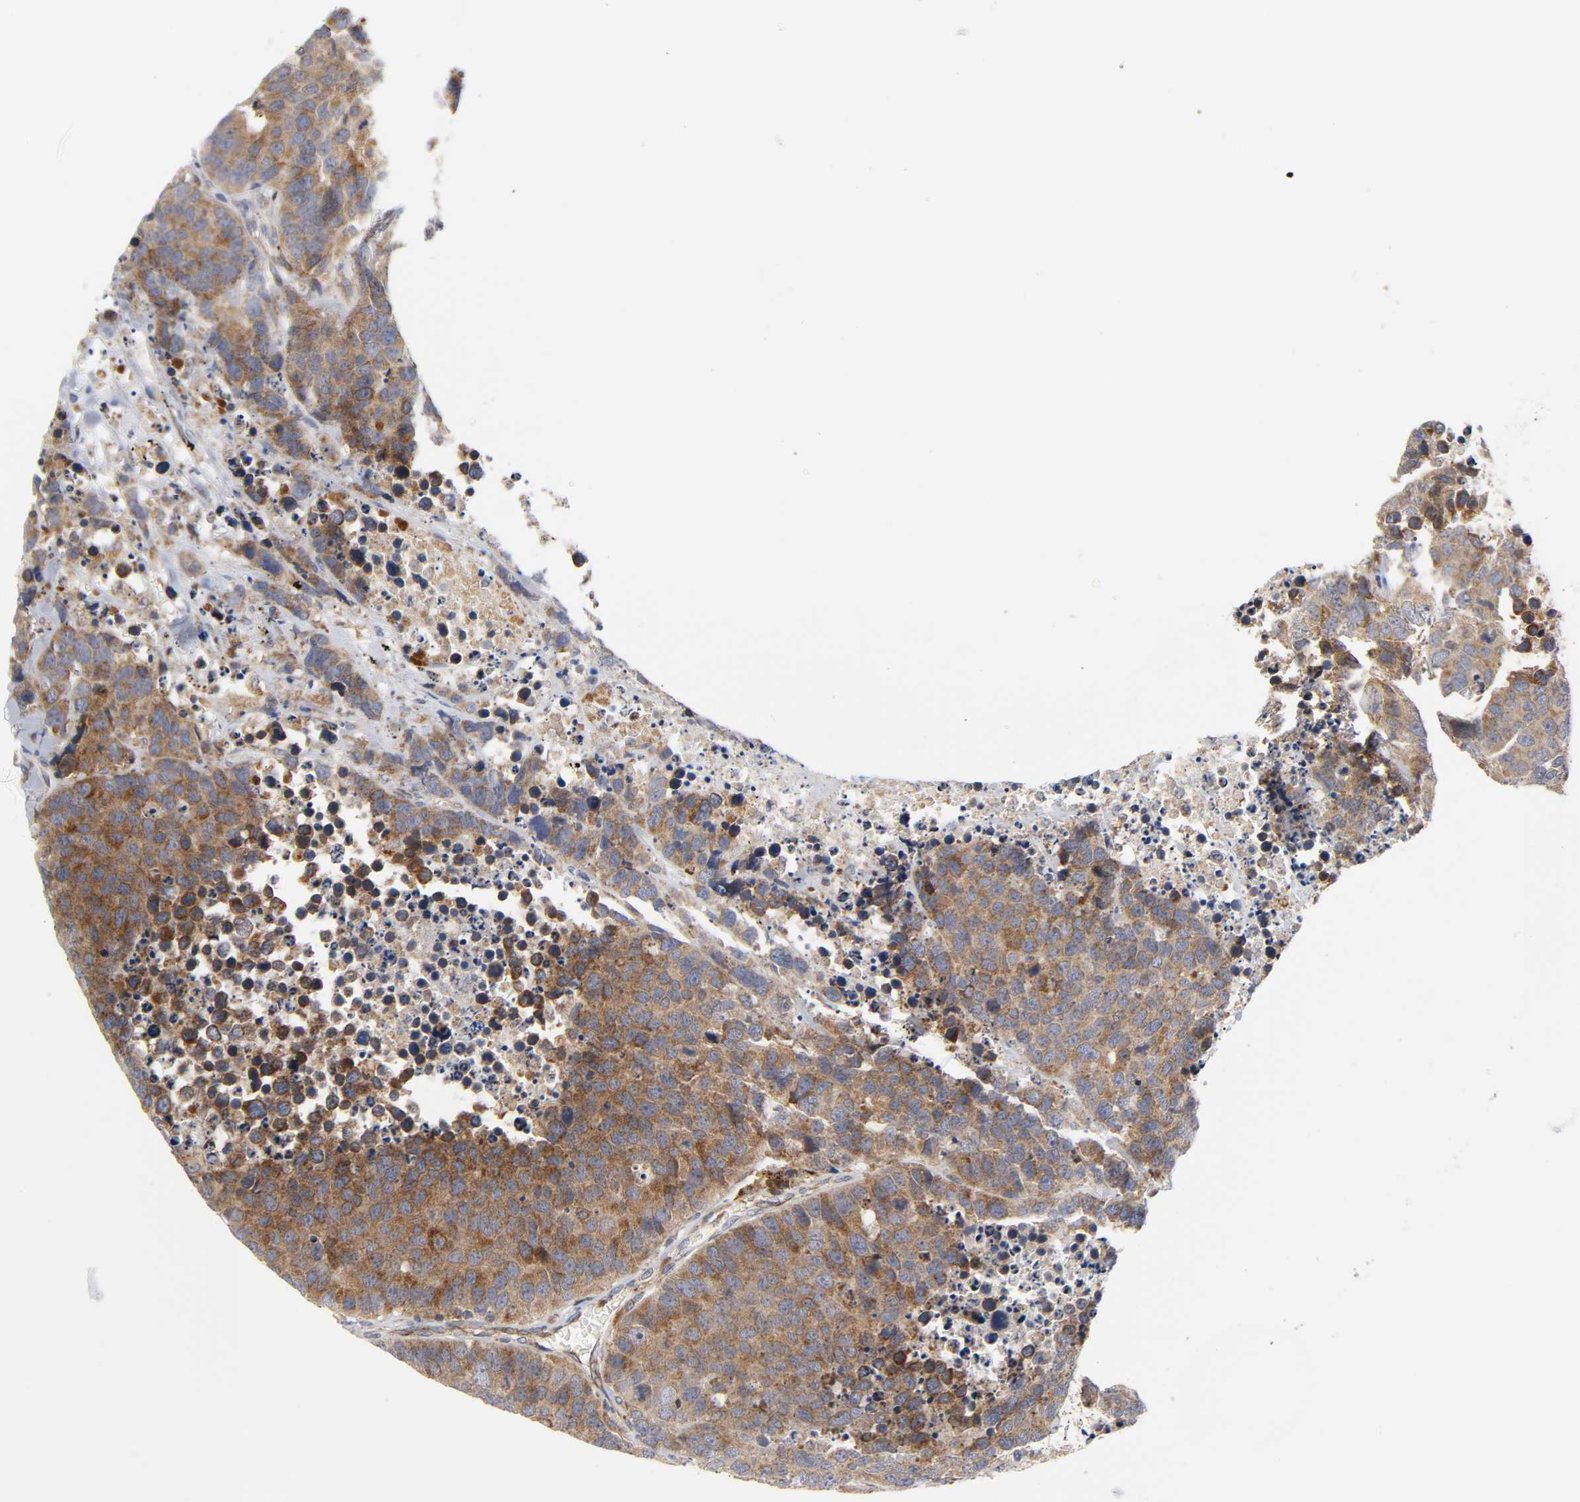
{"staining": {"intensity": "moderate", "quantity": ">75%", "location": "cytoplasmic/membranous"}, "tissue": "carcinoid", "cell_type": "Tumor cells", "image_type": "cancer", "snomed": [{"axis": "morphology", "description": "Carcinoid, malignant, NOS"}, {"axis": "topography", "description": "Lung"}], "caption": "DAB immunohistochemical staining of carcinoid demonstrates moderate cytoplasmic/membranous protein positivity in approximately >75% of tumor cells.", "gene": "BAX", "patient": {"sex": "male", "age": 60}}